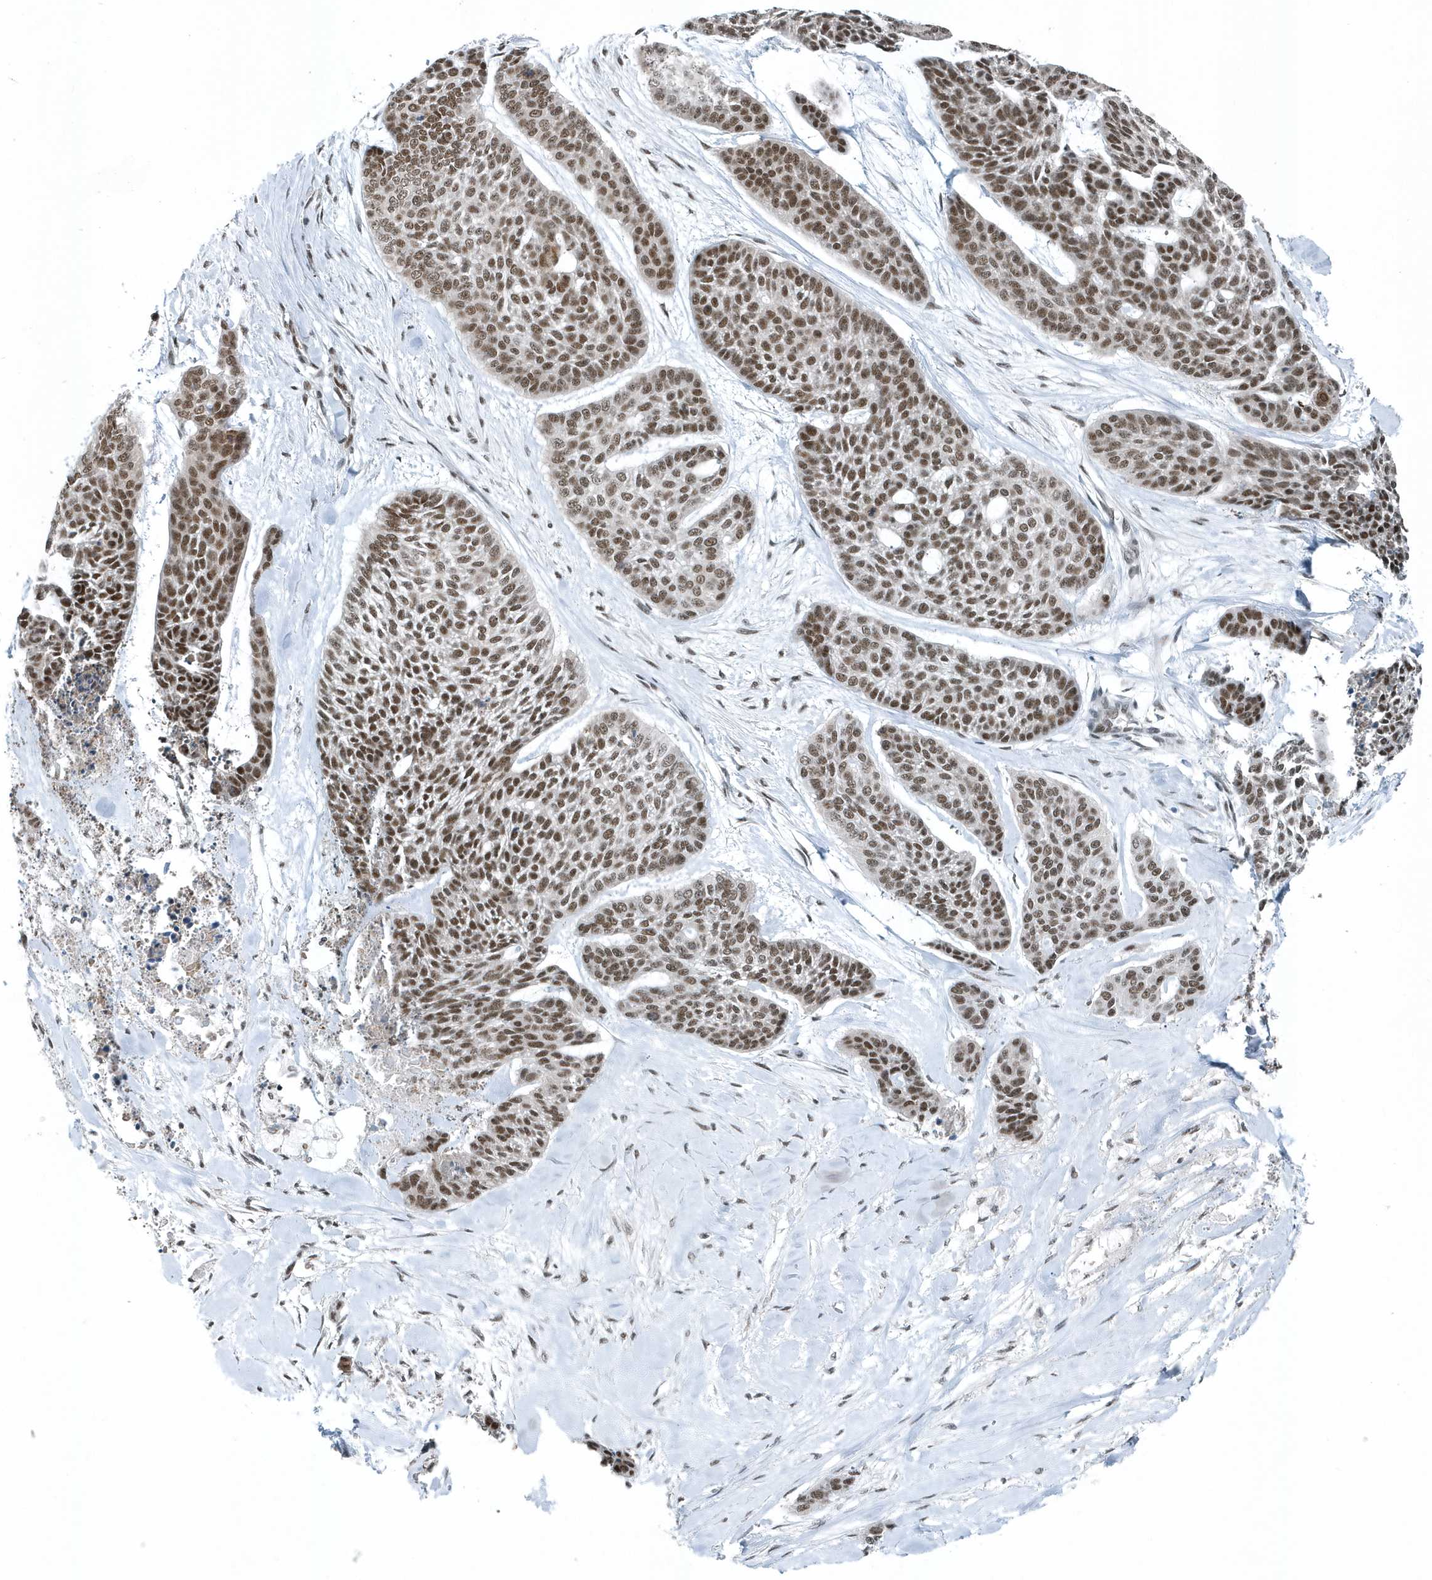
{"staining": {"intensity": "moderate", "quantity": ">75%", "location": "nuclear"}, "tissue": "skin cancer", "cell_type": "Tumor cells", "image_type": "cancer", "snomed": [{"axis": "morphology", "description": "Basal cell carcinoma"}, {"axis": "topography", "description": "Skin"}], "caption": "Brown immunohistochemical staining in human skin cancer (basal cell carcinoma) shows moderate nuclear staining in about >75% of tumor cells.", "gene": "YTHDC1", "patient": {"sex": "female", "age": 64}}